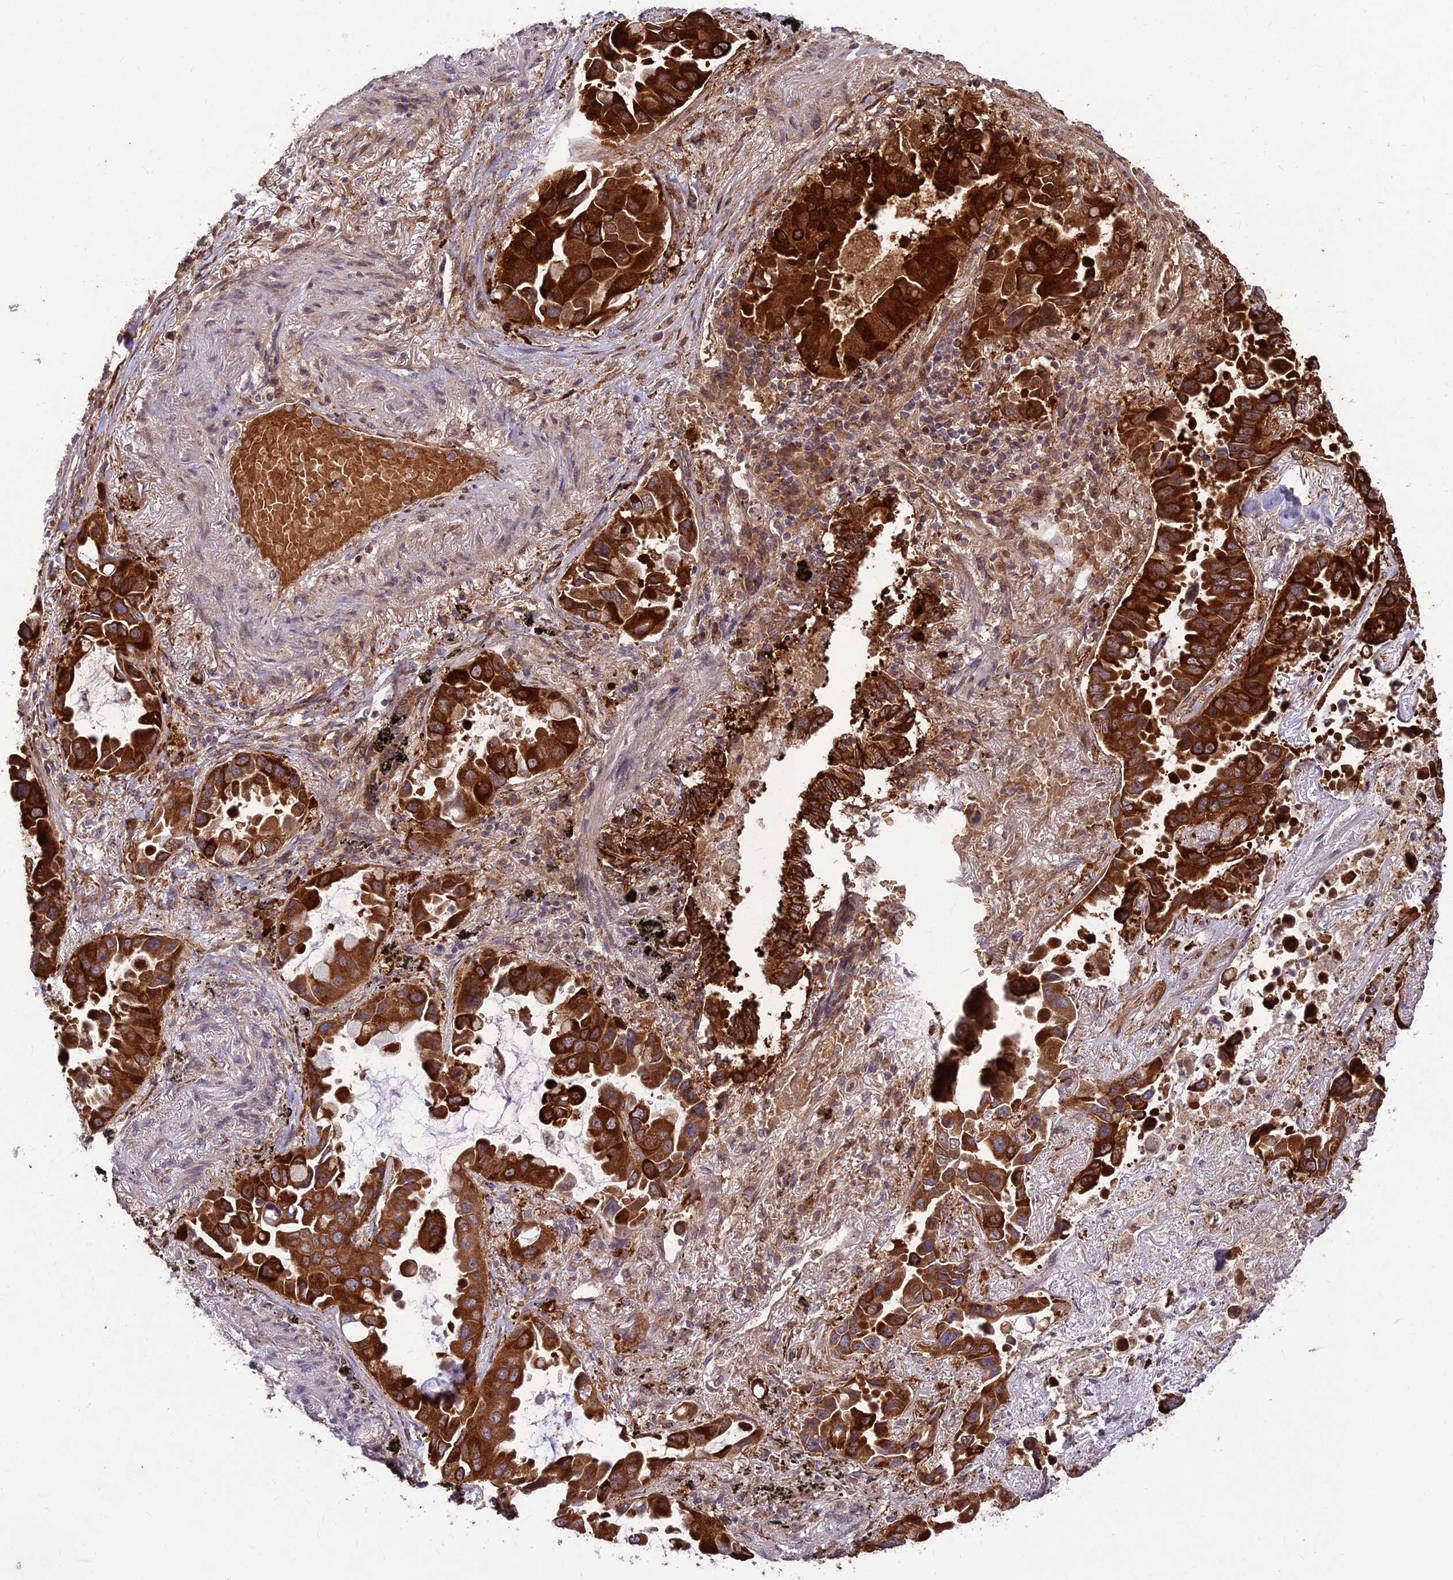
{"staining": {"intensity": "strong", "quantity": ">75%", "location": "cytoplasmic/membranous"}, "tissue": "lung cancer", "cell_type": "Tumor cells", "image_type": "cancer", "snomed": [{"axis": "morphology", "description": "Adenocarcinoma, NOS"}, {"axis": "topography", "description": "Lung"}], "caption": "The micrograph reveals immunohistochemical staining of lung adenocarcinoma. There is strong cytoplasmic/membranous positivity is appreciated in about >75% of tumor cells.", "gene": "PPP1R11", "patient": {"sex": "male", "age": 64}}